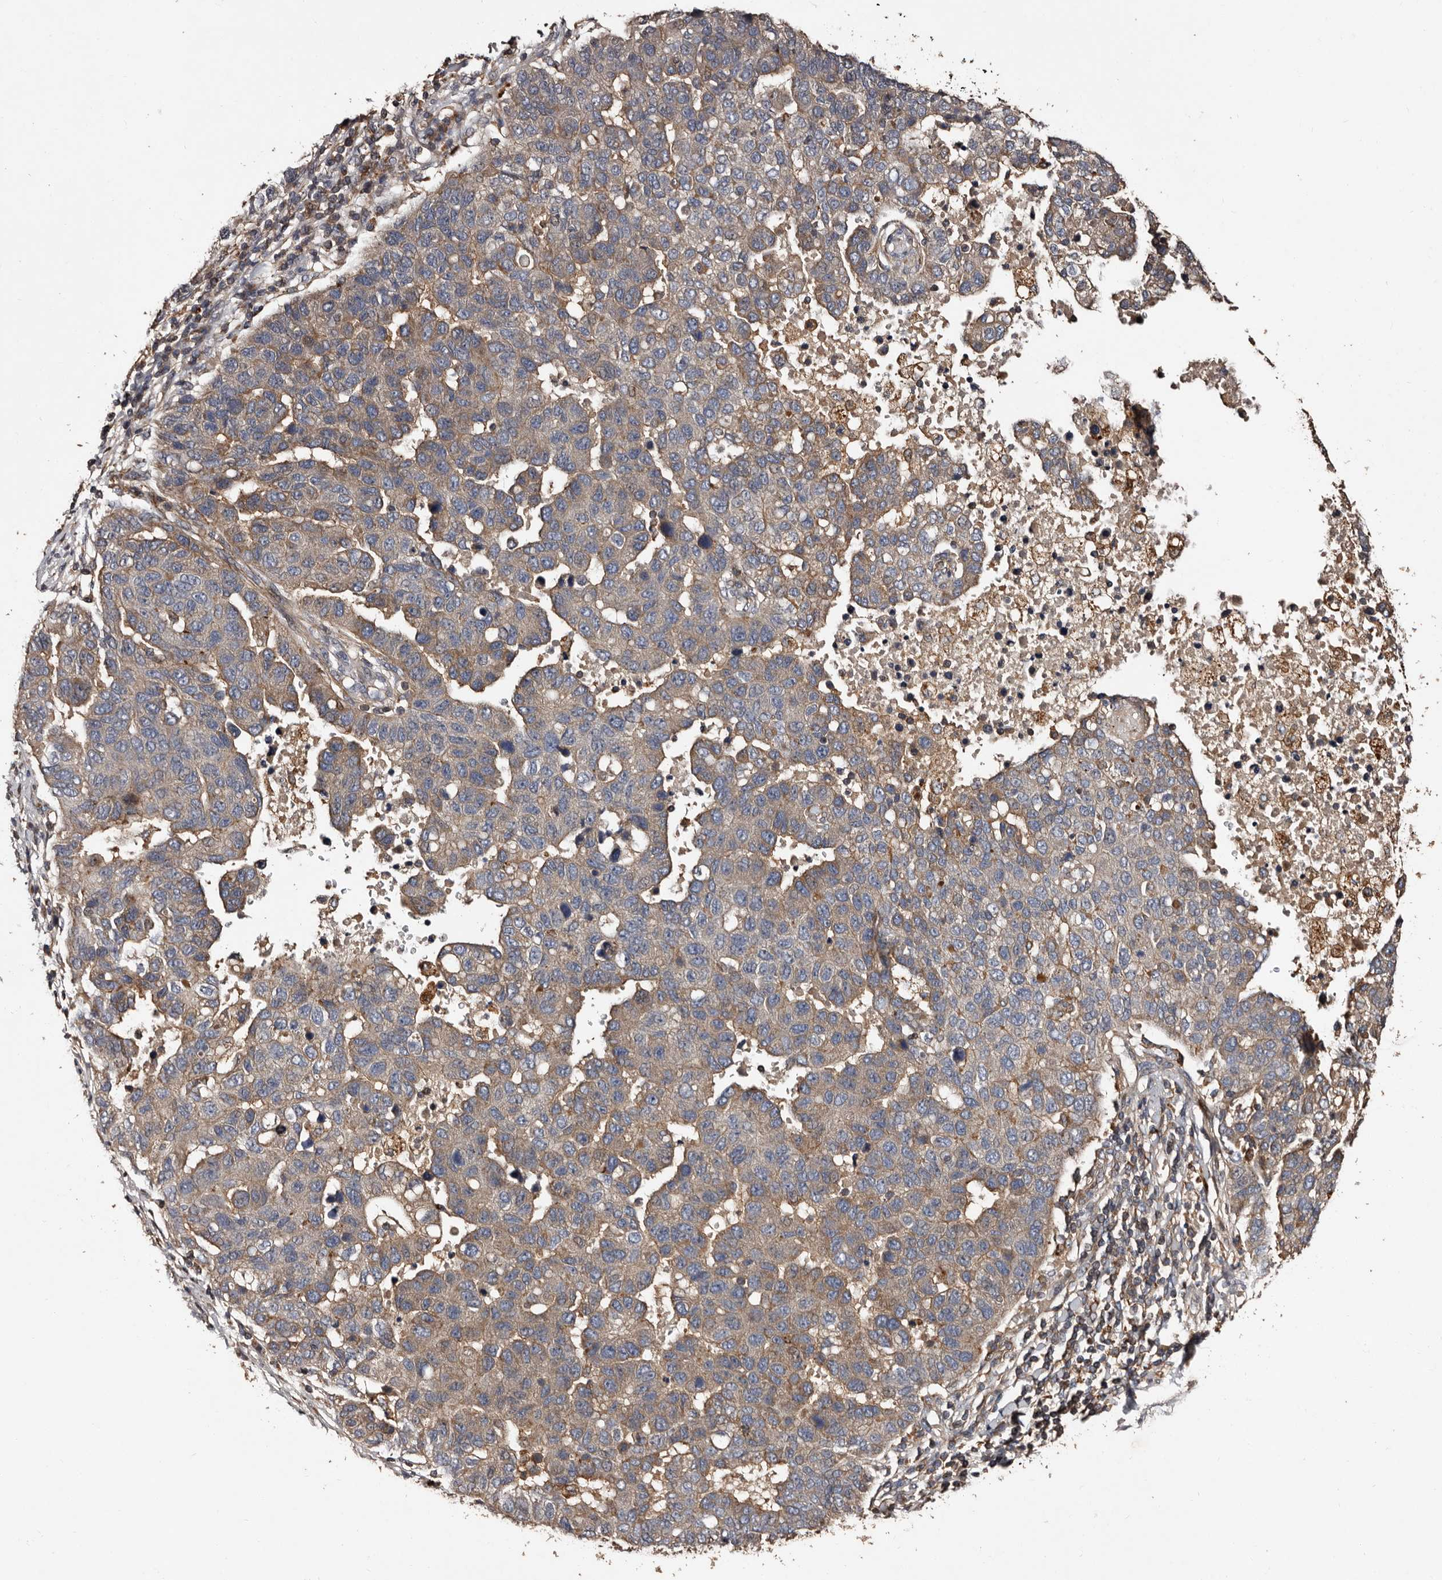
{"staining": {"intensity": "weak", "quantity": "25%-75%", "location": "cytoplasmic/membranous"}, "tissue": "pancreatic cancer", "cell_type": "Tumor cells", "image_type": "cancer", "snomed": [{"axis": "morphology", "description": "Adenocarcinoma, NOS"}, {"axis": "topography", "description": "Pancreas"}], "caption": "IHC photomicrograph of neoplastic tissue: pancreatic adenocarcinoma stained using immunohistochemistry displays low levels of weak protein expression localized specifically in the cytoplasmic/membranous of tumor cells, appearing as a cytoplasmic/membranous brown color.", "gene": "PRKD3", "patient": {"sex": "female", "age": 61}}